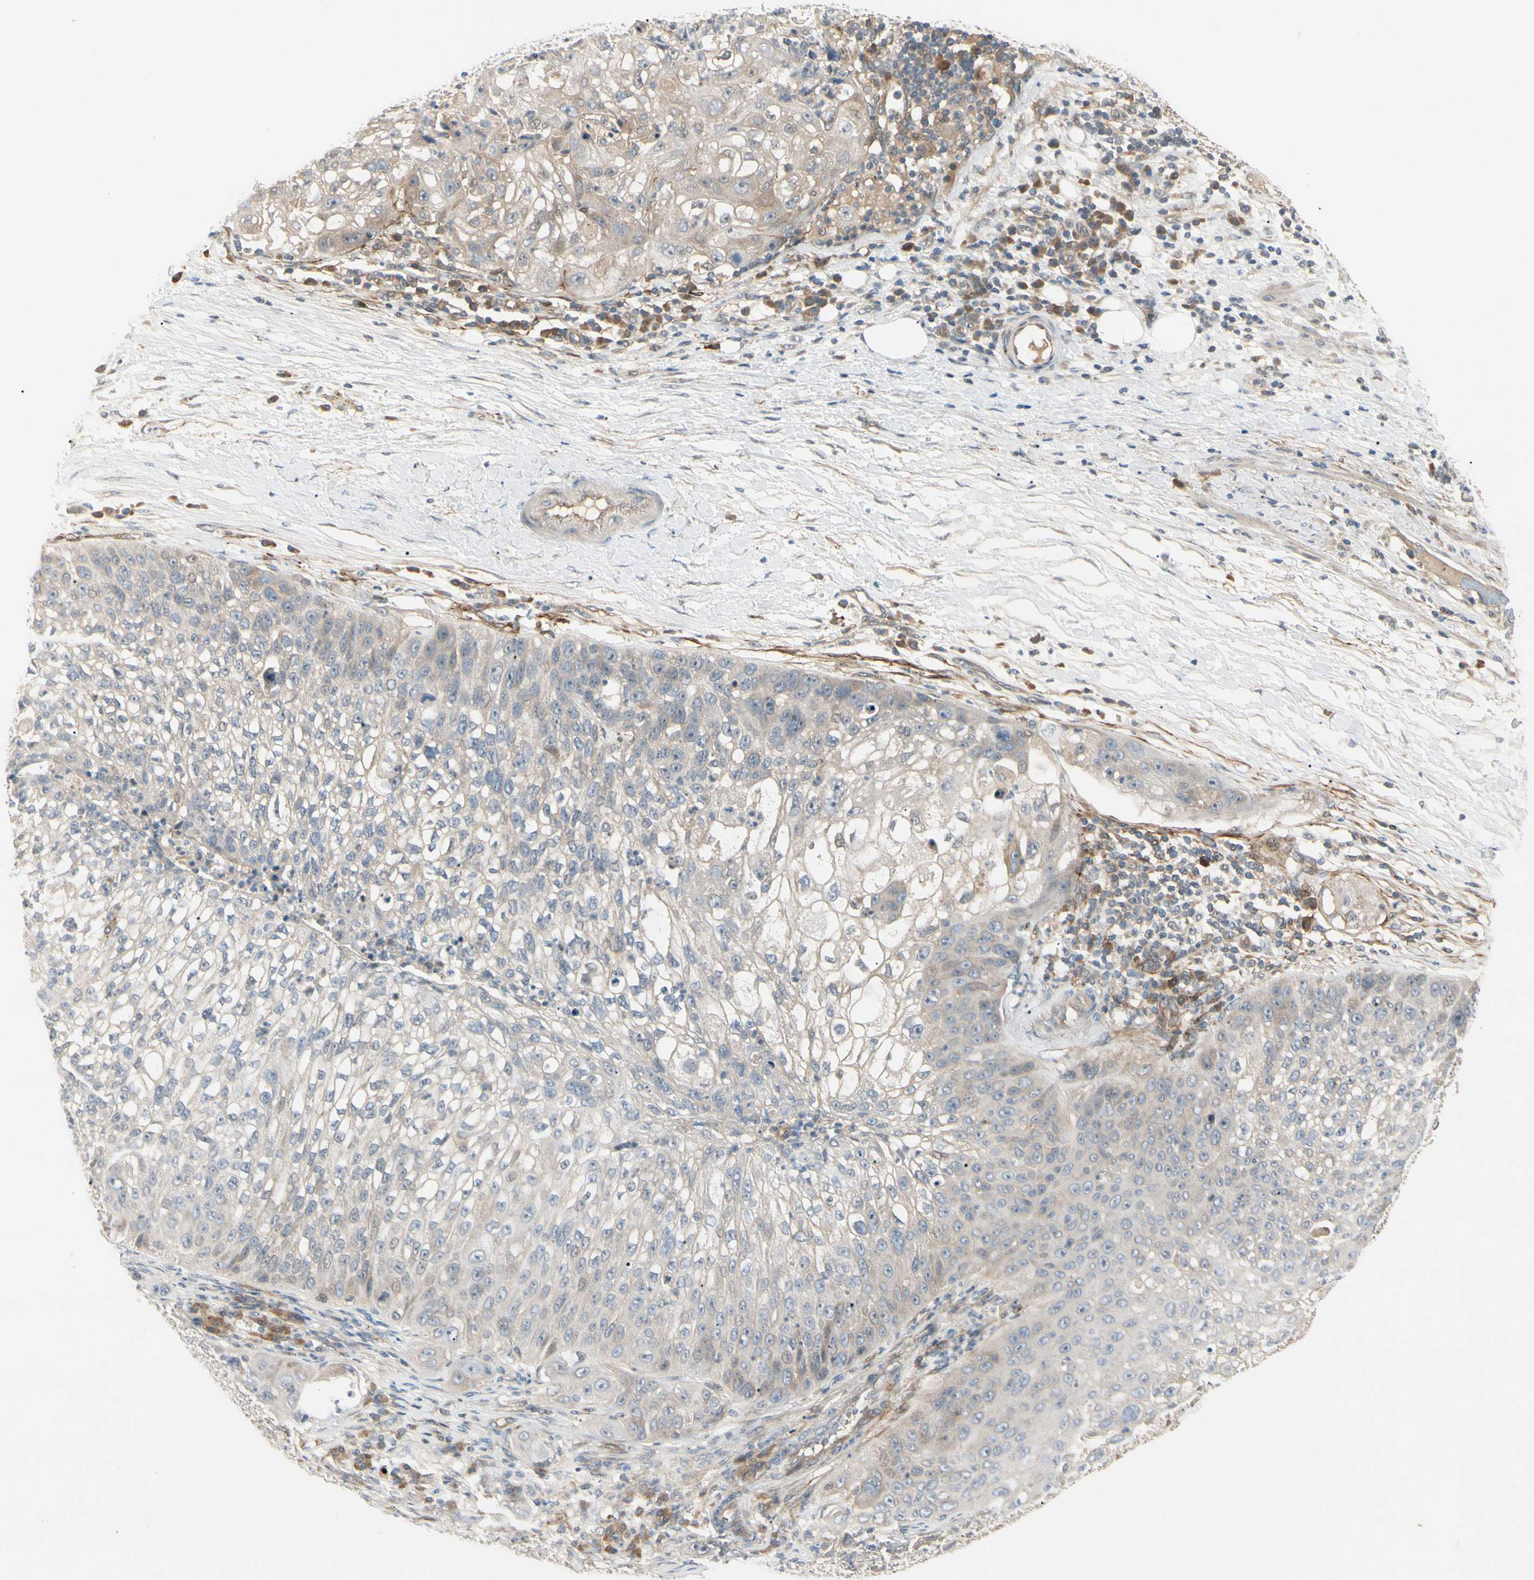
{"staining": {"intensity": "weak", "quantity": ">75%", "location": "cytoplasmic/membranous"}, "tissue": "lung cancer", "cell_type": "Tumor cells", "image_type": "cancer", "snomed": [{"axis": "morphology", "description": "Inflammation, NOS"}, {"axis": "morphology", "description": "Squamous cell carcinoma, NOS"}, {"axis": "topography", "description": "Lymph node"}, {"axis": "topography", "description": "Soft tissue"}, {"axis": "topography", "description": "Lung"}], "caption": "Tumor cells demonstrate low levels of weak cytoplasmic/membranous positivity in about >75% of cells in human lung cancer. (IHC, brightfield microscopy, high magnification).", "gene": "F2R", "patient": {"sex": "male", "age": 66}}